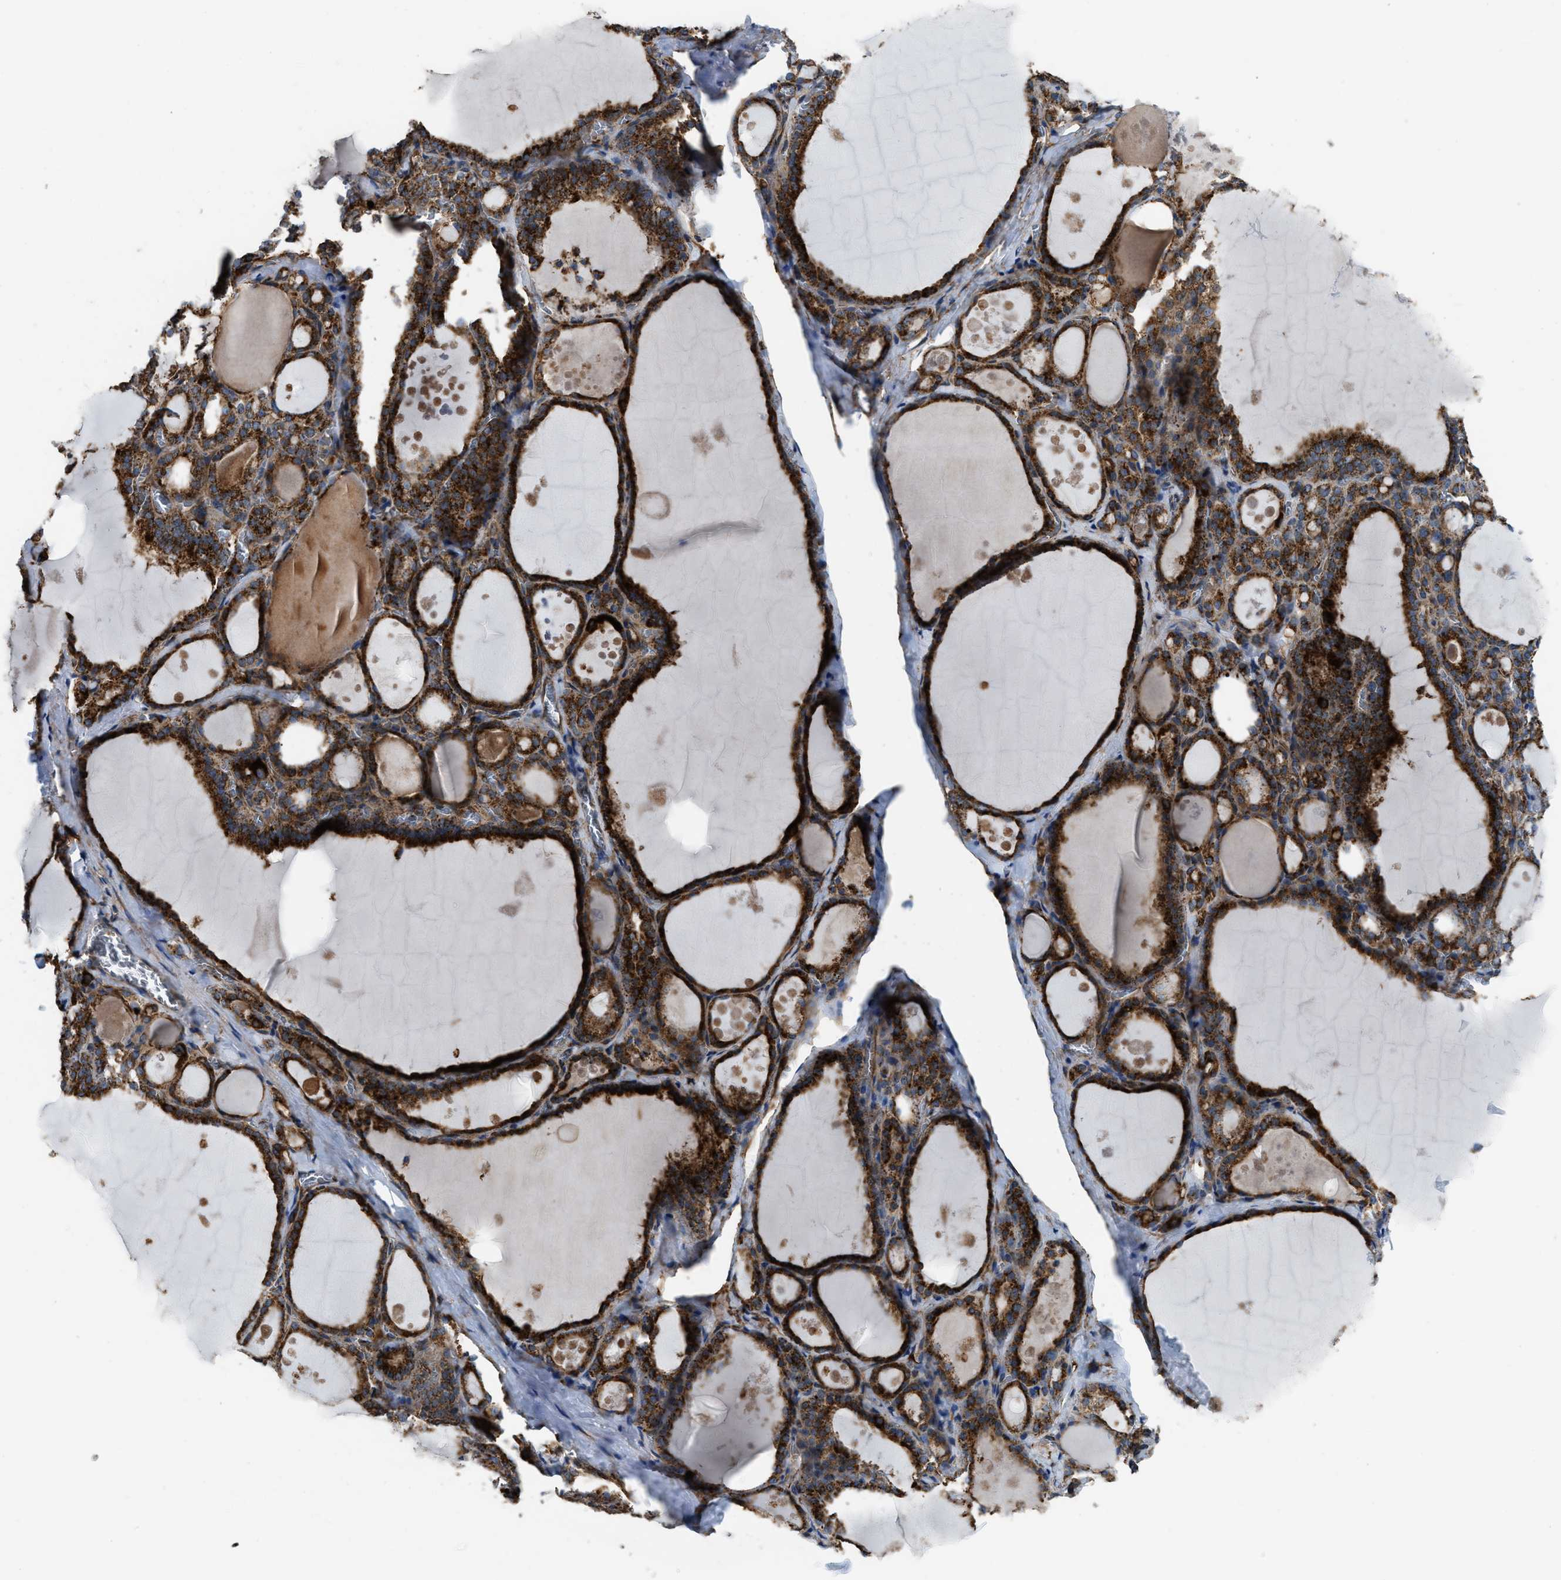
{"staining": {"intensity": "strong", "quantity": ">75%", "location": "cytoplasmic/membranous"}, "tissue": "thyroid gland", "cell_type": "Glandular cells", "image_type": "normal", "snomed": [{"axis": "morphology", "description": "Normal tissue, NOS"}, {"axis": "topography", "description": "Thyroid gland"}], "caption": "Strong cytoplasmic/membranous protein staining is identified in approximately >75% of glandular cells in thyroid gland. (IHC, brightfield microscopy, high magnification).", "gene": "SLC10A3", "patient": {"sex": "male", "age": 56}}